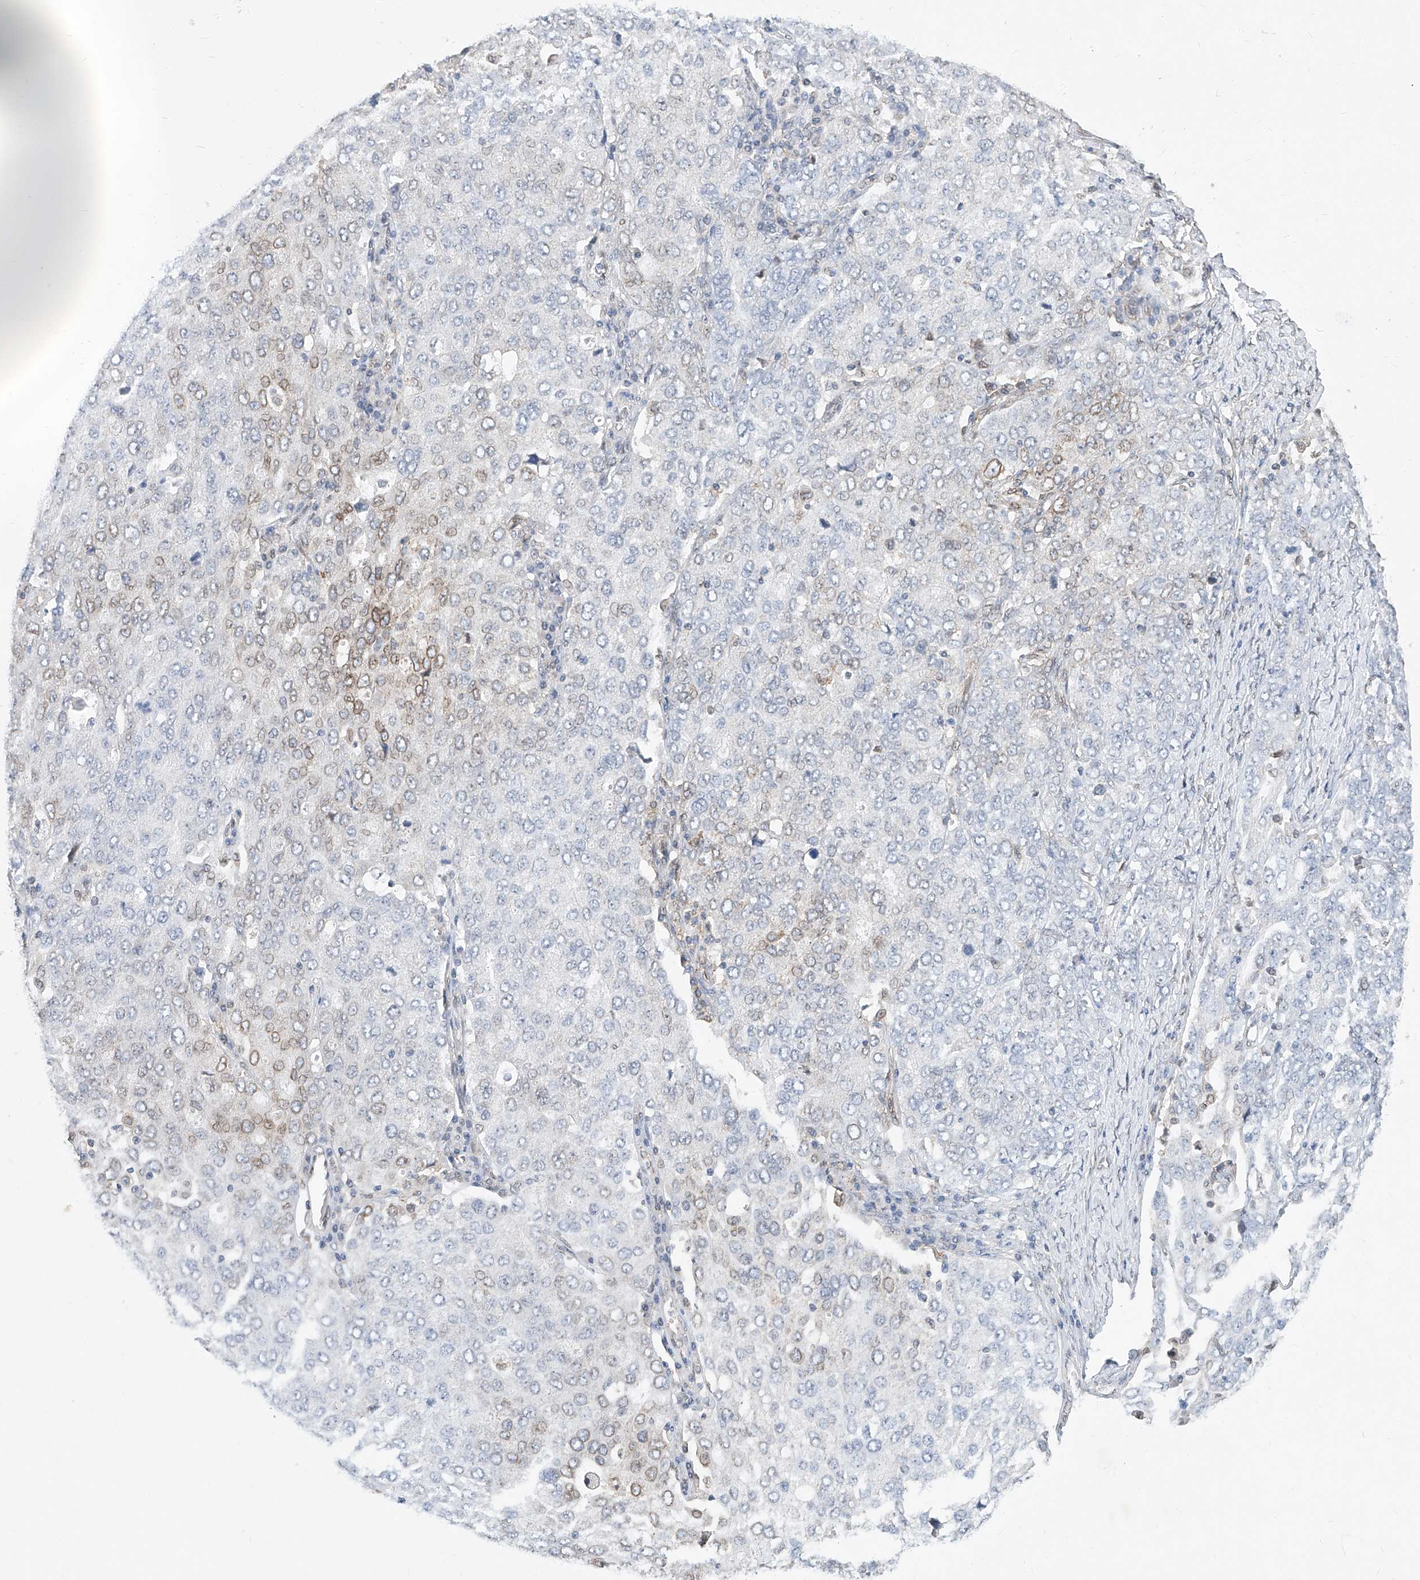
{"staining": {"intensity": "weak", "quantity": "<25%", "location": "cytoplasmic/membranous,nuclear"}, "tissue": "ovarian cancer", "cell_type": "Tumor cells", "image_type": "cancer", "snomed": [{"axis": "morphology", "description": "Carcinoma, endometroid"}, {"axis": "topography", "description": "Ovary"}], "caption": "Immunohistochemistry histopathology image of human ovarian endometroid carcinoma stained for a protein (brown), which reveals no expression in tumor cells. Nuclei are stained in blue.", "gene": "MX2", "patient": {"sex": "female", "age": 62}}